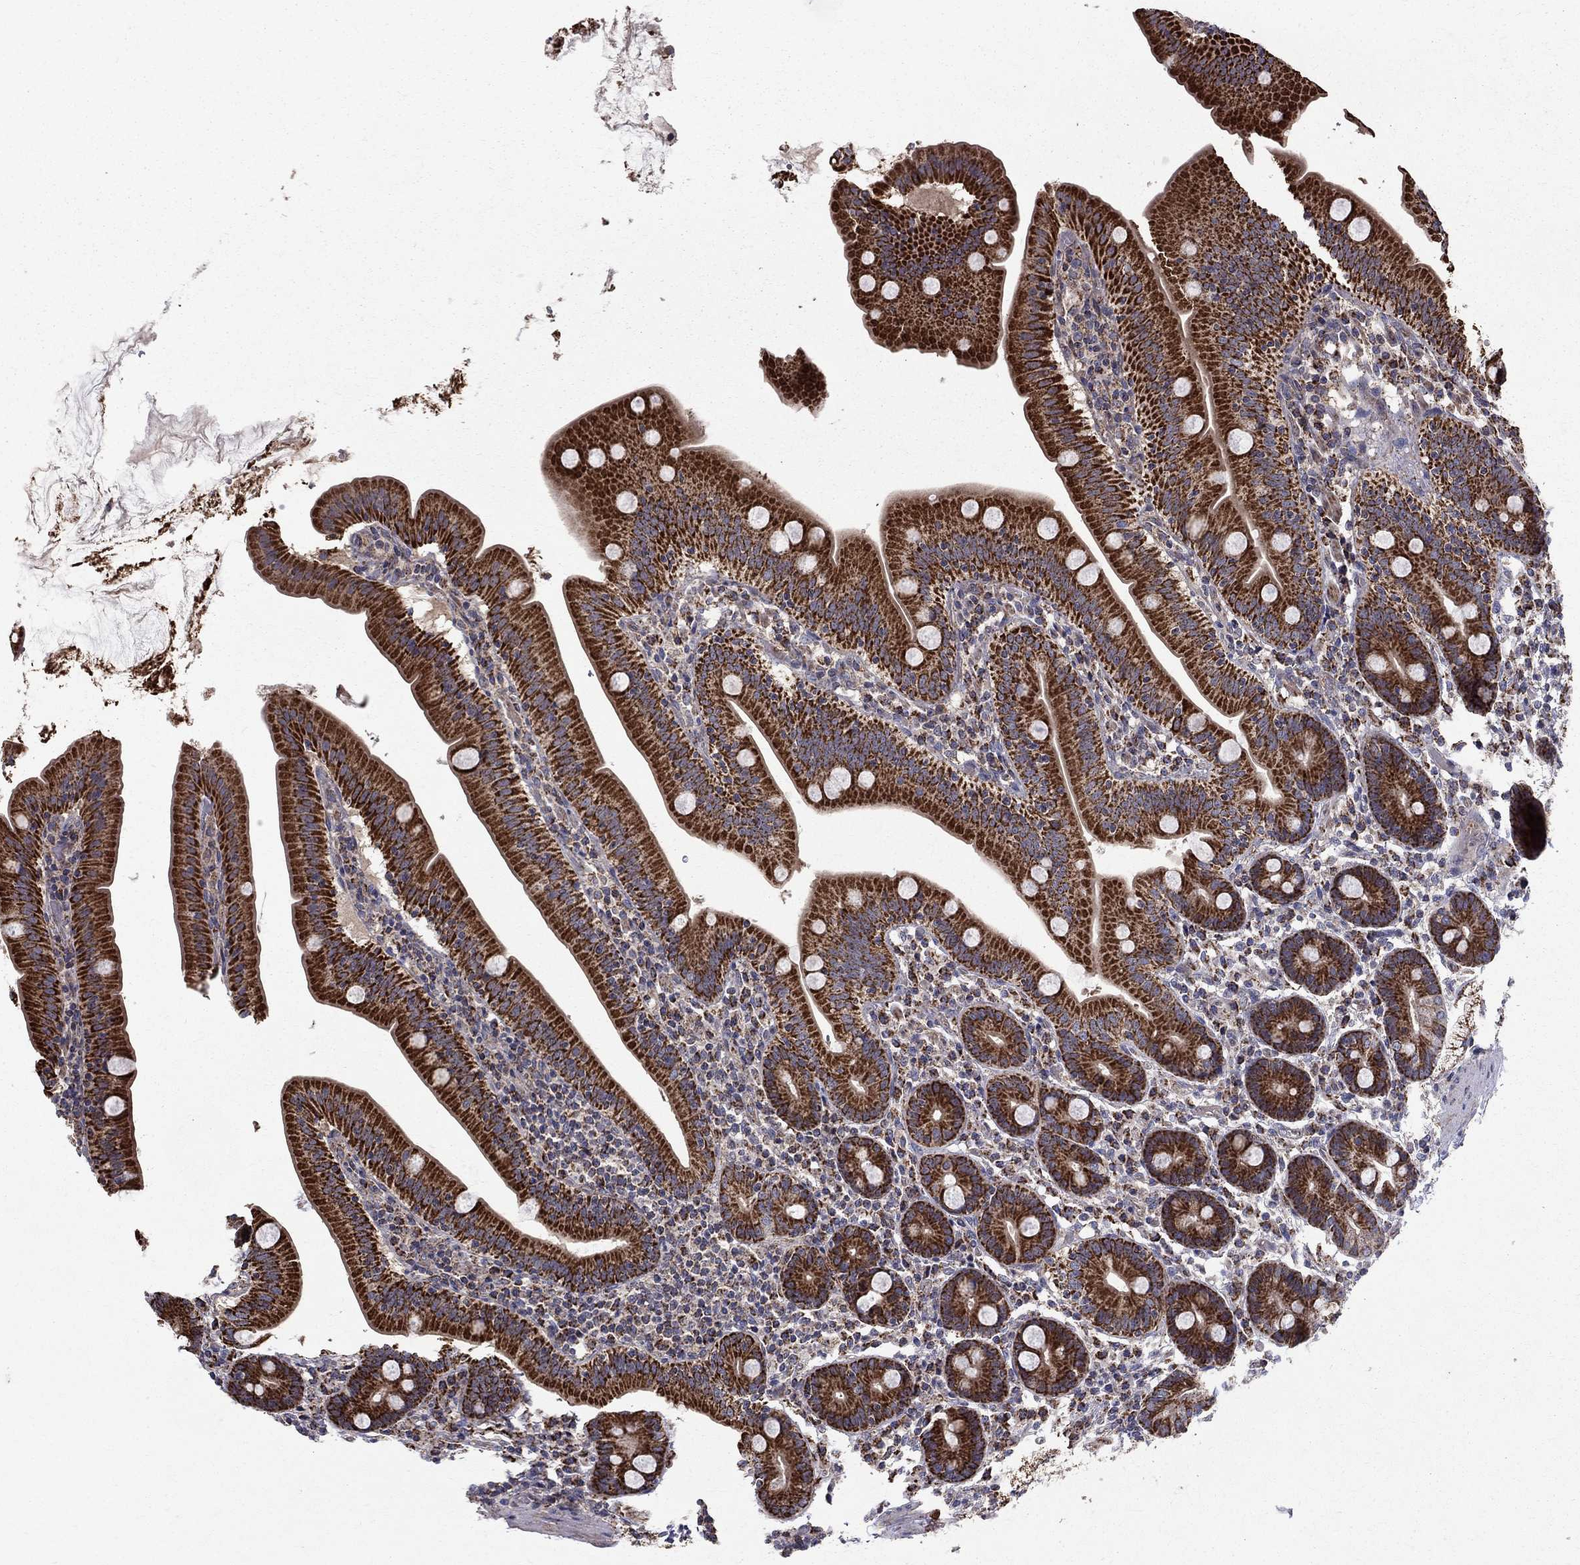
{"staining": {"intensity": "strong", "quantity": ">75%", "location": "cytoplasmic/membranous"}, "tissue": "small intestine", "cell_type": "Glandular cells", "image_type": "normal", "snomed": [{"axis": "morphology", "description": "Normal tissue, NOS"}, {"axis": "topography", "description": "Small intestine"}], "caption": "Immunohistochemistry (IHC) (DAB (3,3'-diaminobenzidine)) staining of unremarkable small intestine shows strong cytoplasmic/membranous protein staining in approximately >75% of glandular cells.", "gene": "NDUFS8", "patient": {"sex": "male", "age": 37}}